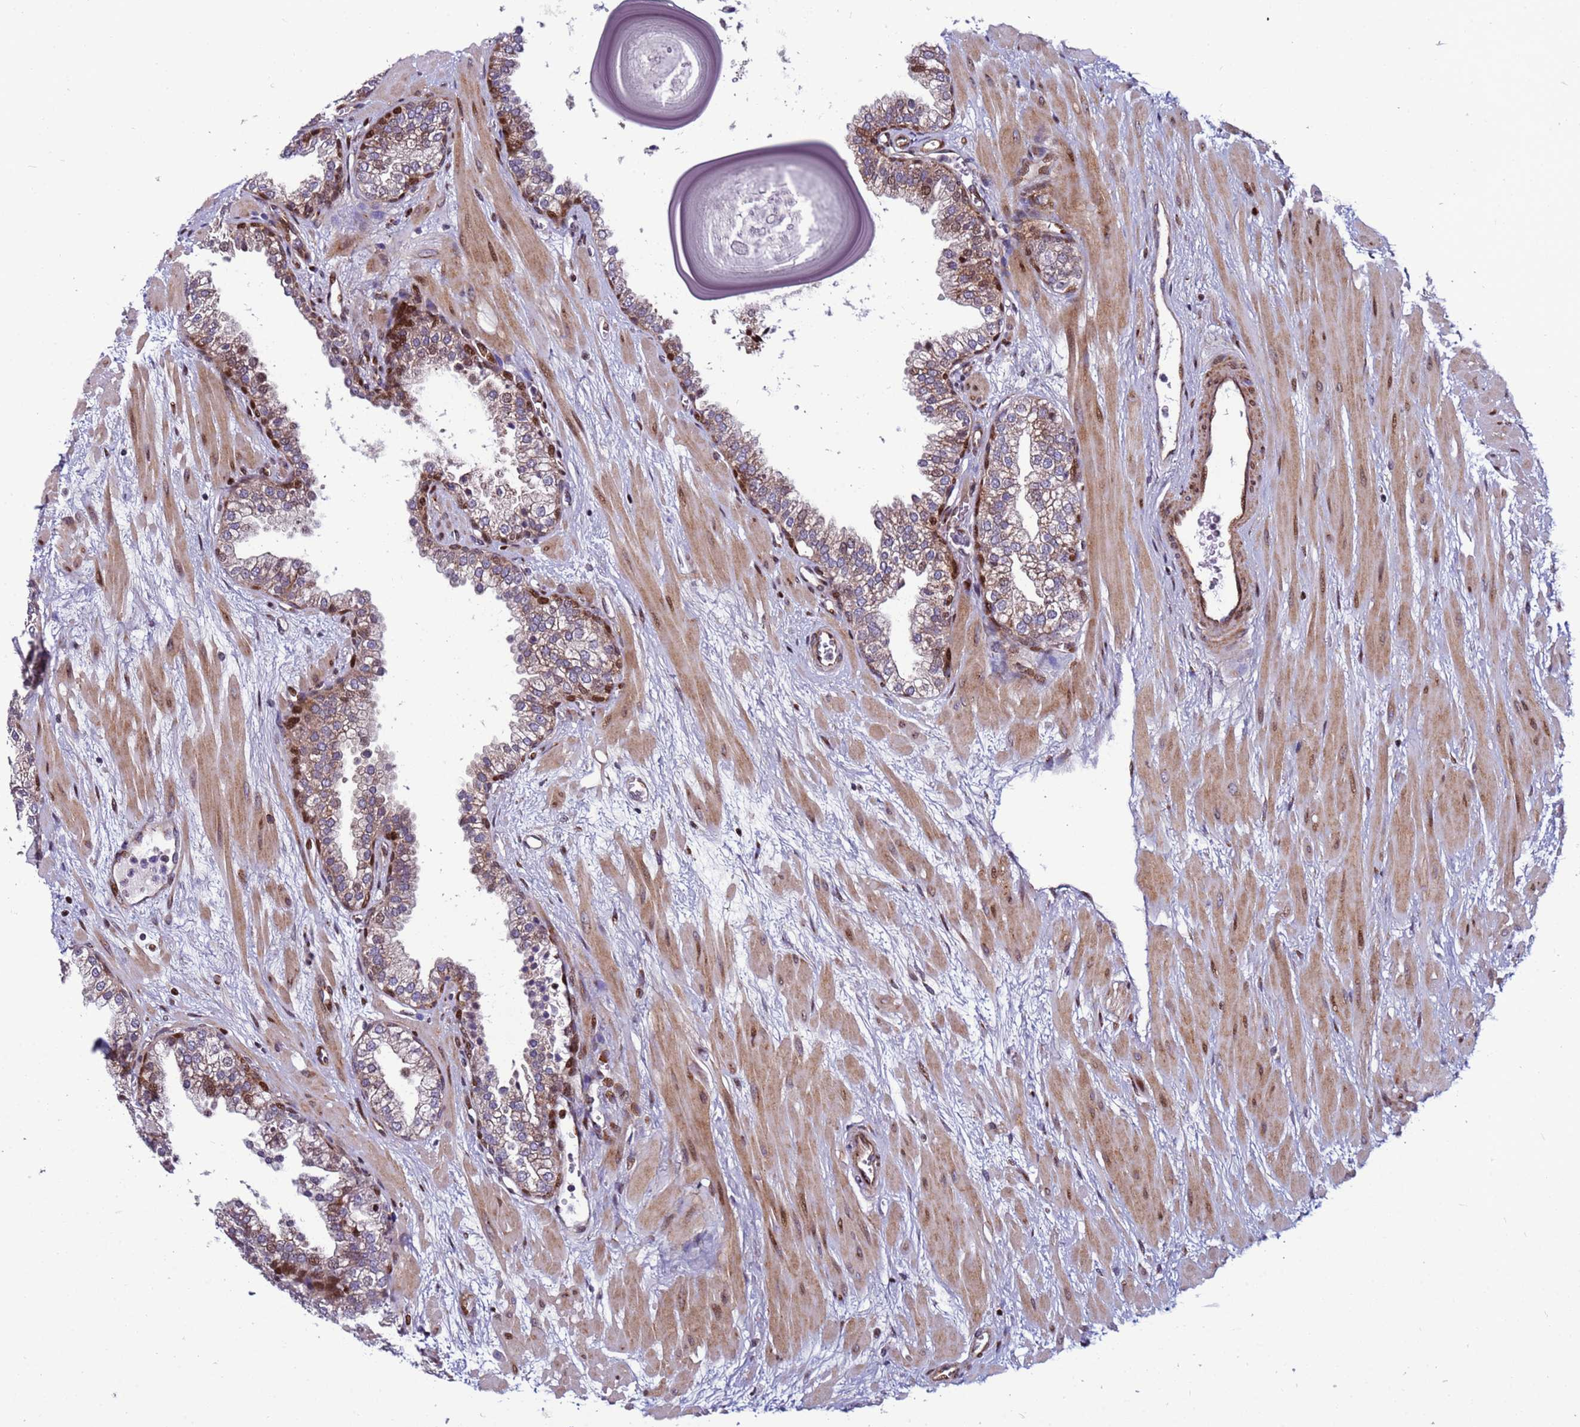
{"staining": {"intensity": "moderate", "quantity": "25%-75%", "location": "cytoplasmic/membranous,nuclear"}, "tissue": "prostate", "cell_type": "Glandular cells", "image_type": "normal", "snomed": [{"axis": "morphology", "description": "Normal tissue, NOS"}, {"axis": "topography", "description": "Prostate"}], "caption": "Protein staining by immunohistochemistry (IHC) displays moderate cytoplasmic/membranous,nuclear staining in about 25%-75% of glandular cells in unremarkable prostate.", "gene": "WBP11", "patient": {"sex": "male", "age": 48}}